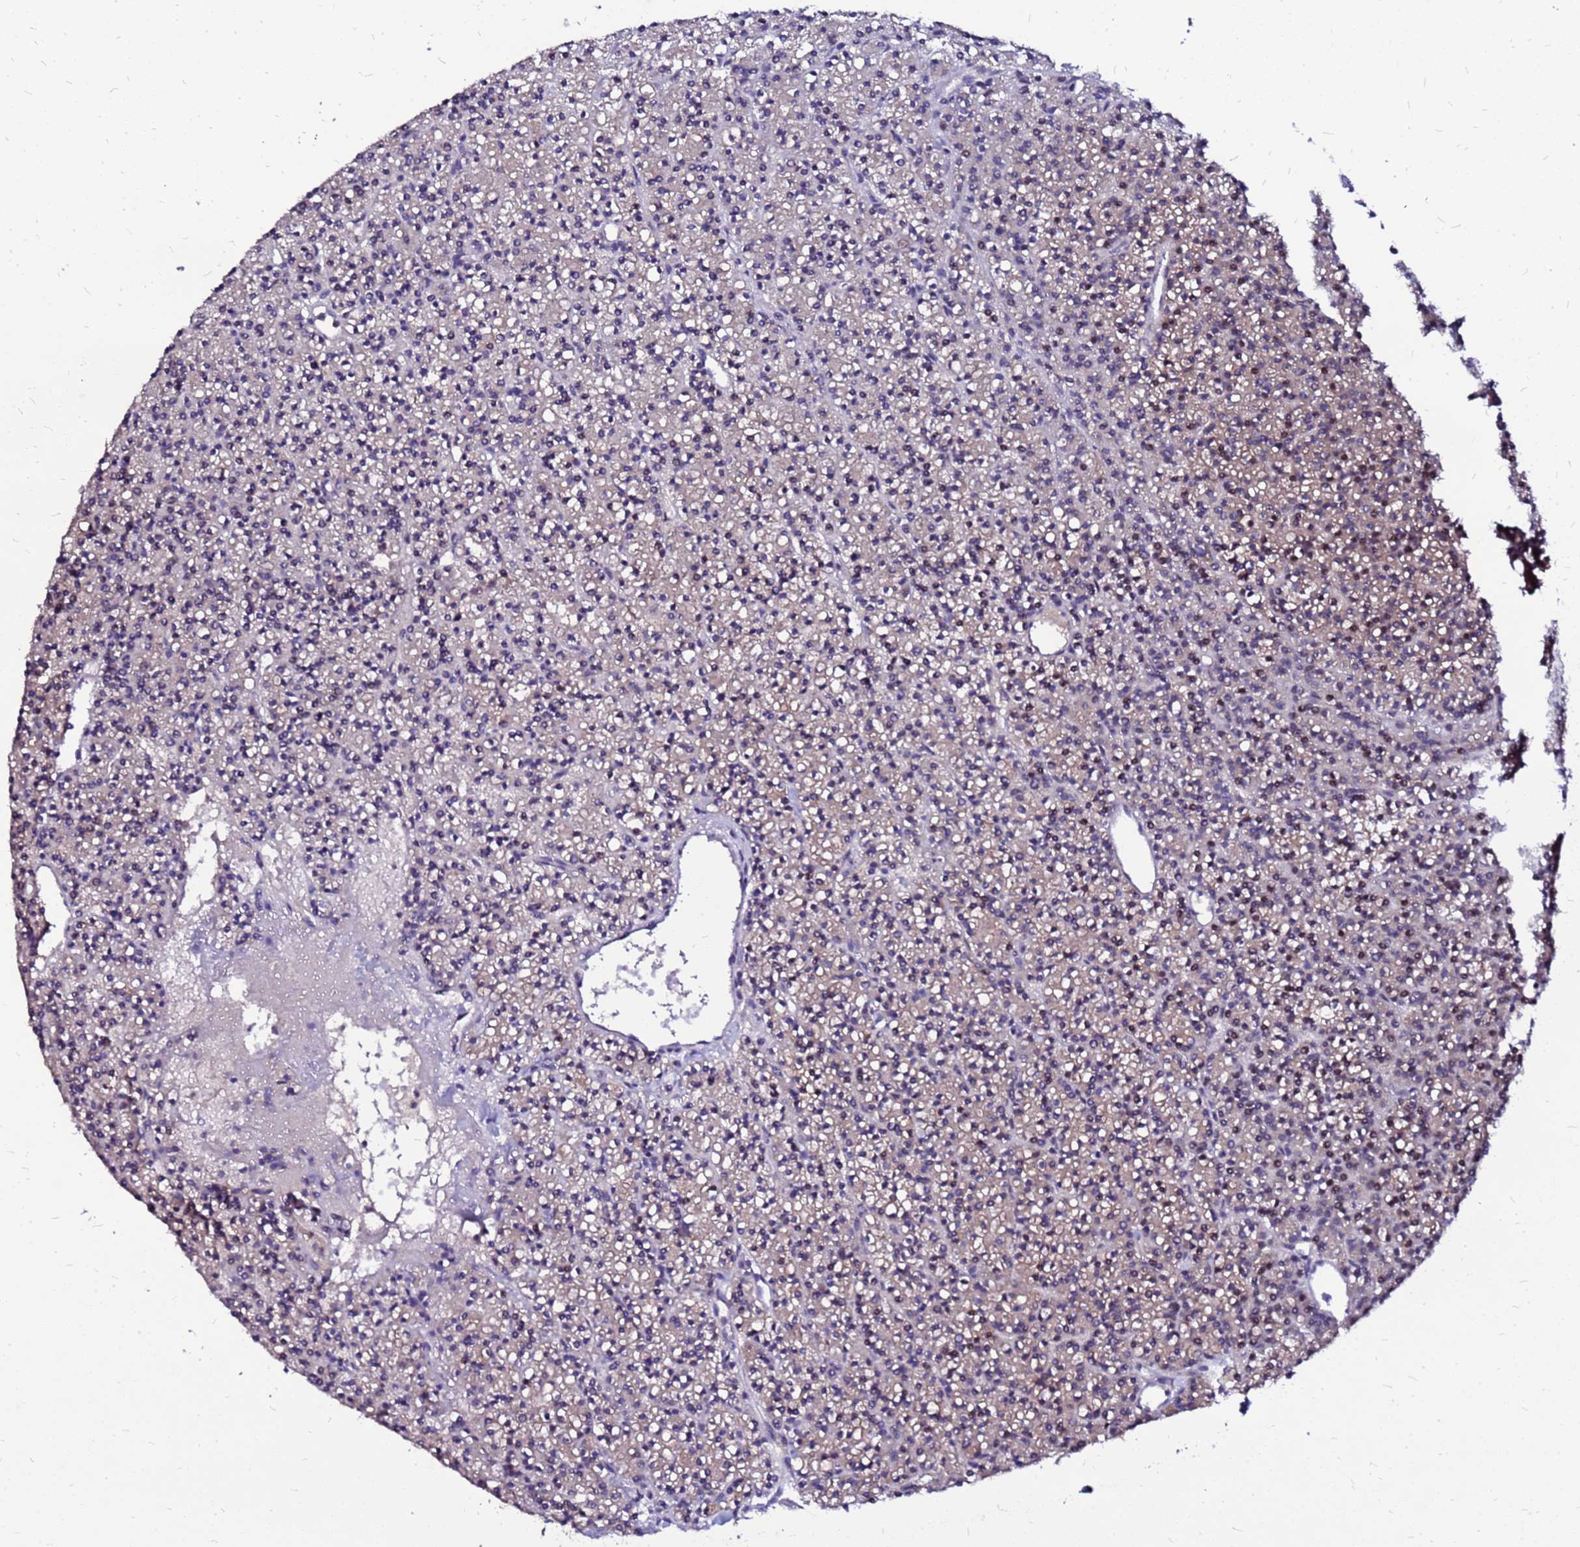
{"staining": {"intensity": "weak", "quantity": "<25%", "location": "cytoplasmic/membranous"}, "tissue": "parathyroid gland", "cell_type": "Glandular cells", "image_type": "normal", "snomed": [{"axis": "morphology", "description": "Normal tissue, NOS"}, {"axis": "topography", "description": "Parathyroid gland"}], "caption": "The immunohistochemistry (IHC) histopathology image has no significant staining in glandular cells of parathyroid gland. (Stains: DAB (3,3'-diaminobenzidine) immunohistochemistry with hematoxylin counter stain, Microscopy: brightfield microscopy at high magnification).", "gene": "ARHGEF35", "patient": {"sex": "female", "age": 45}}